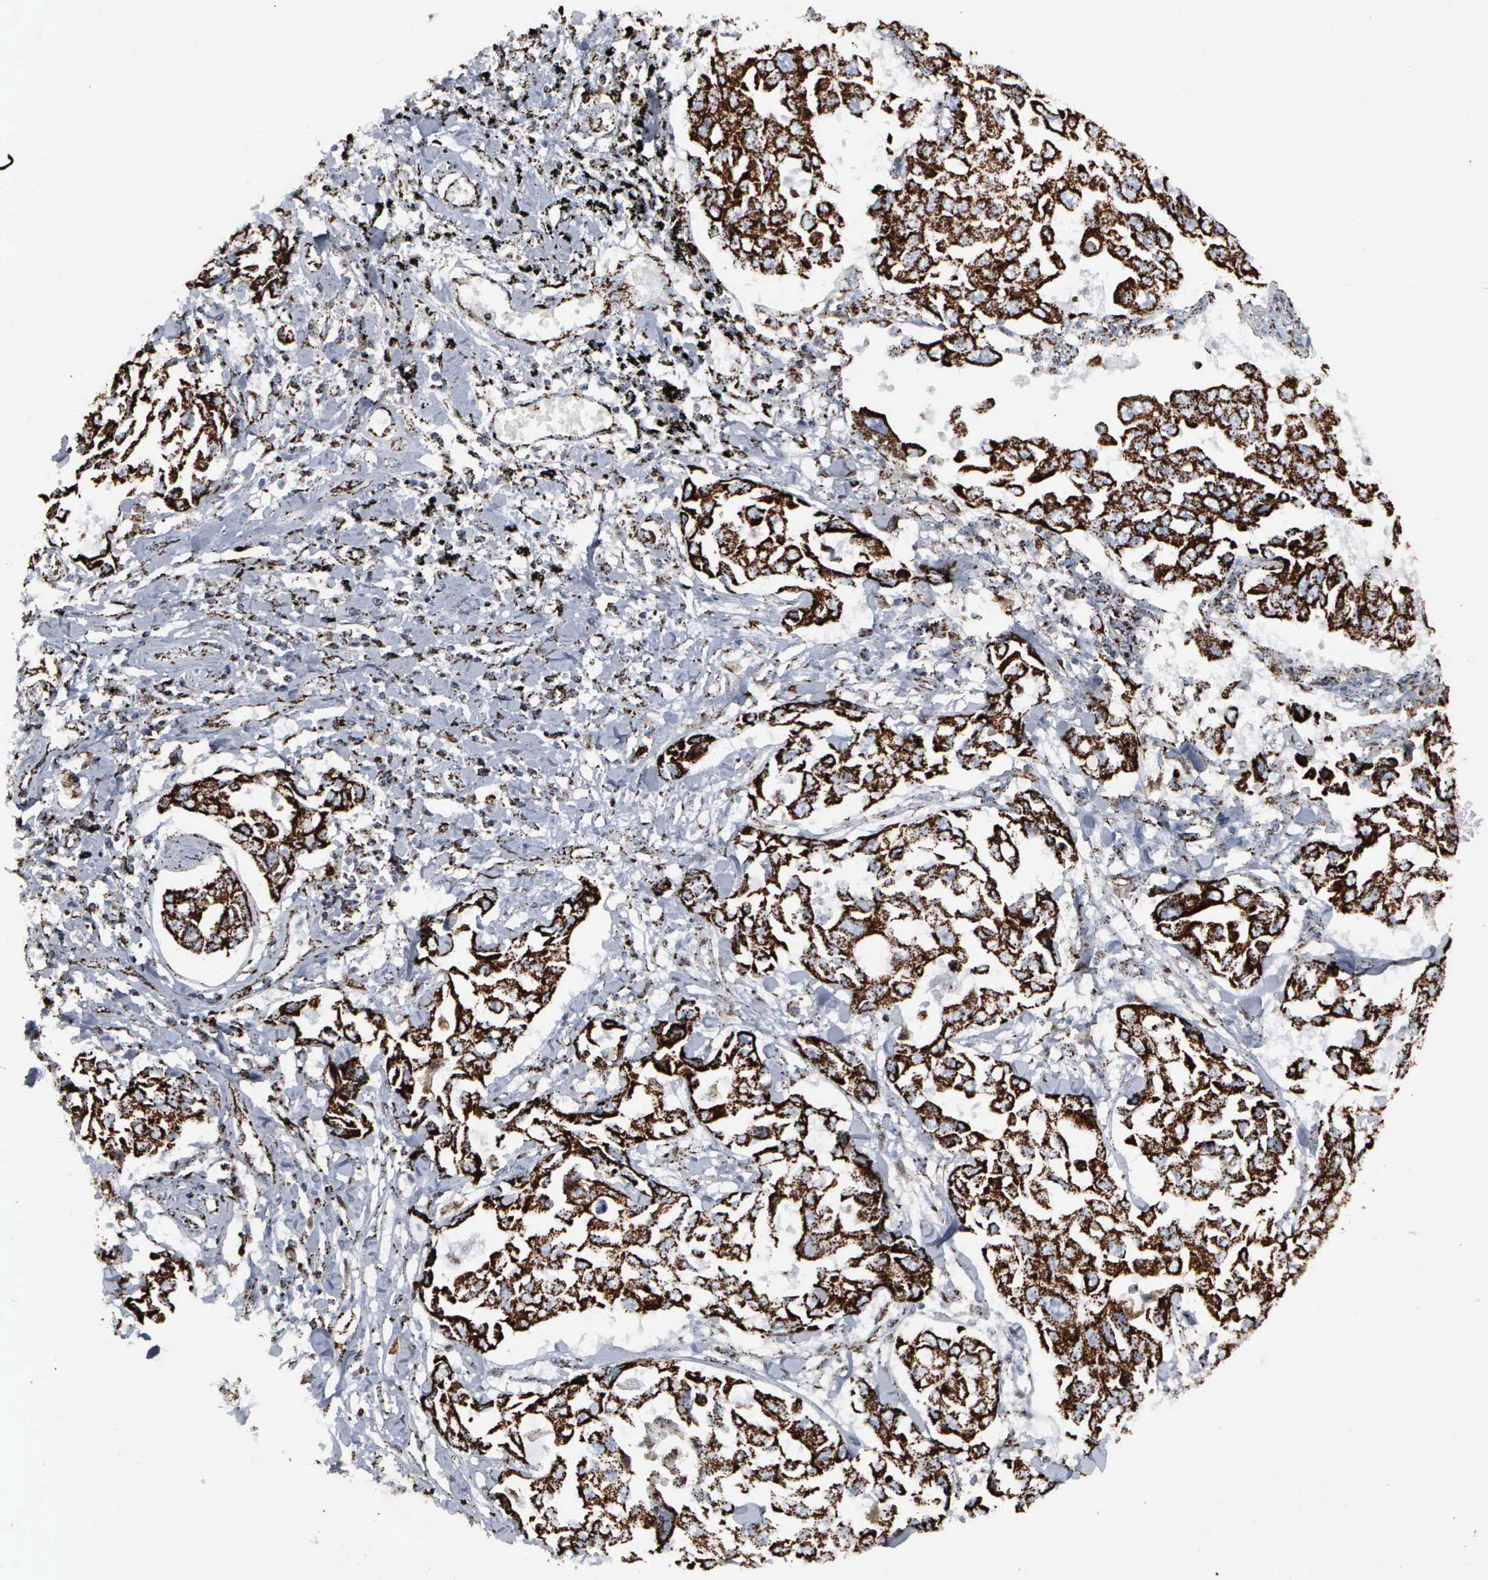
{"staining": {"intensity": "strong", "quantity": ">75%", "location": "cytoplasmic/membranous"}, "tissue": "lung cancer", "cell_type": "Tumor cells", "image_type": "cancer", "snomed": [{"axis": "morphology", "description": "Adenocarcinoma, NOS"}, {"axis": "topography", "description": "Lung"}], "caption": "Immunohistochemical staining of human adenocarcinoma (lung) reveals high levels of strong cytoplasmic/membranous positivity in approximately >75% of tumor cells.", "gene": "HSPA9", "patient": {"sex": "male", "age": 64}}